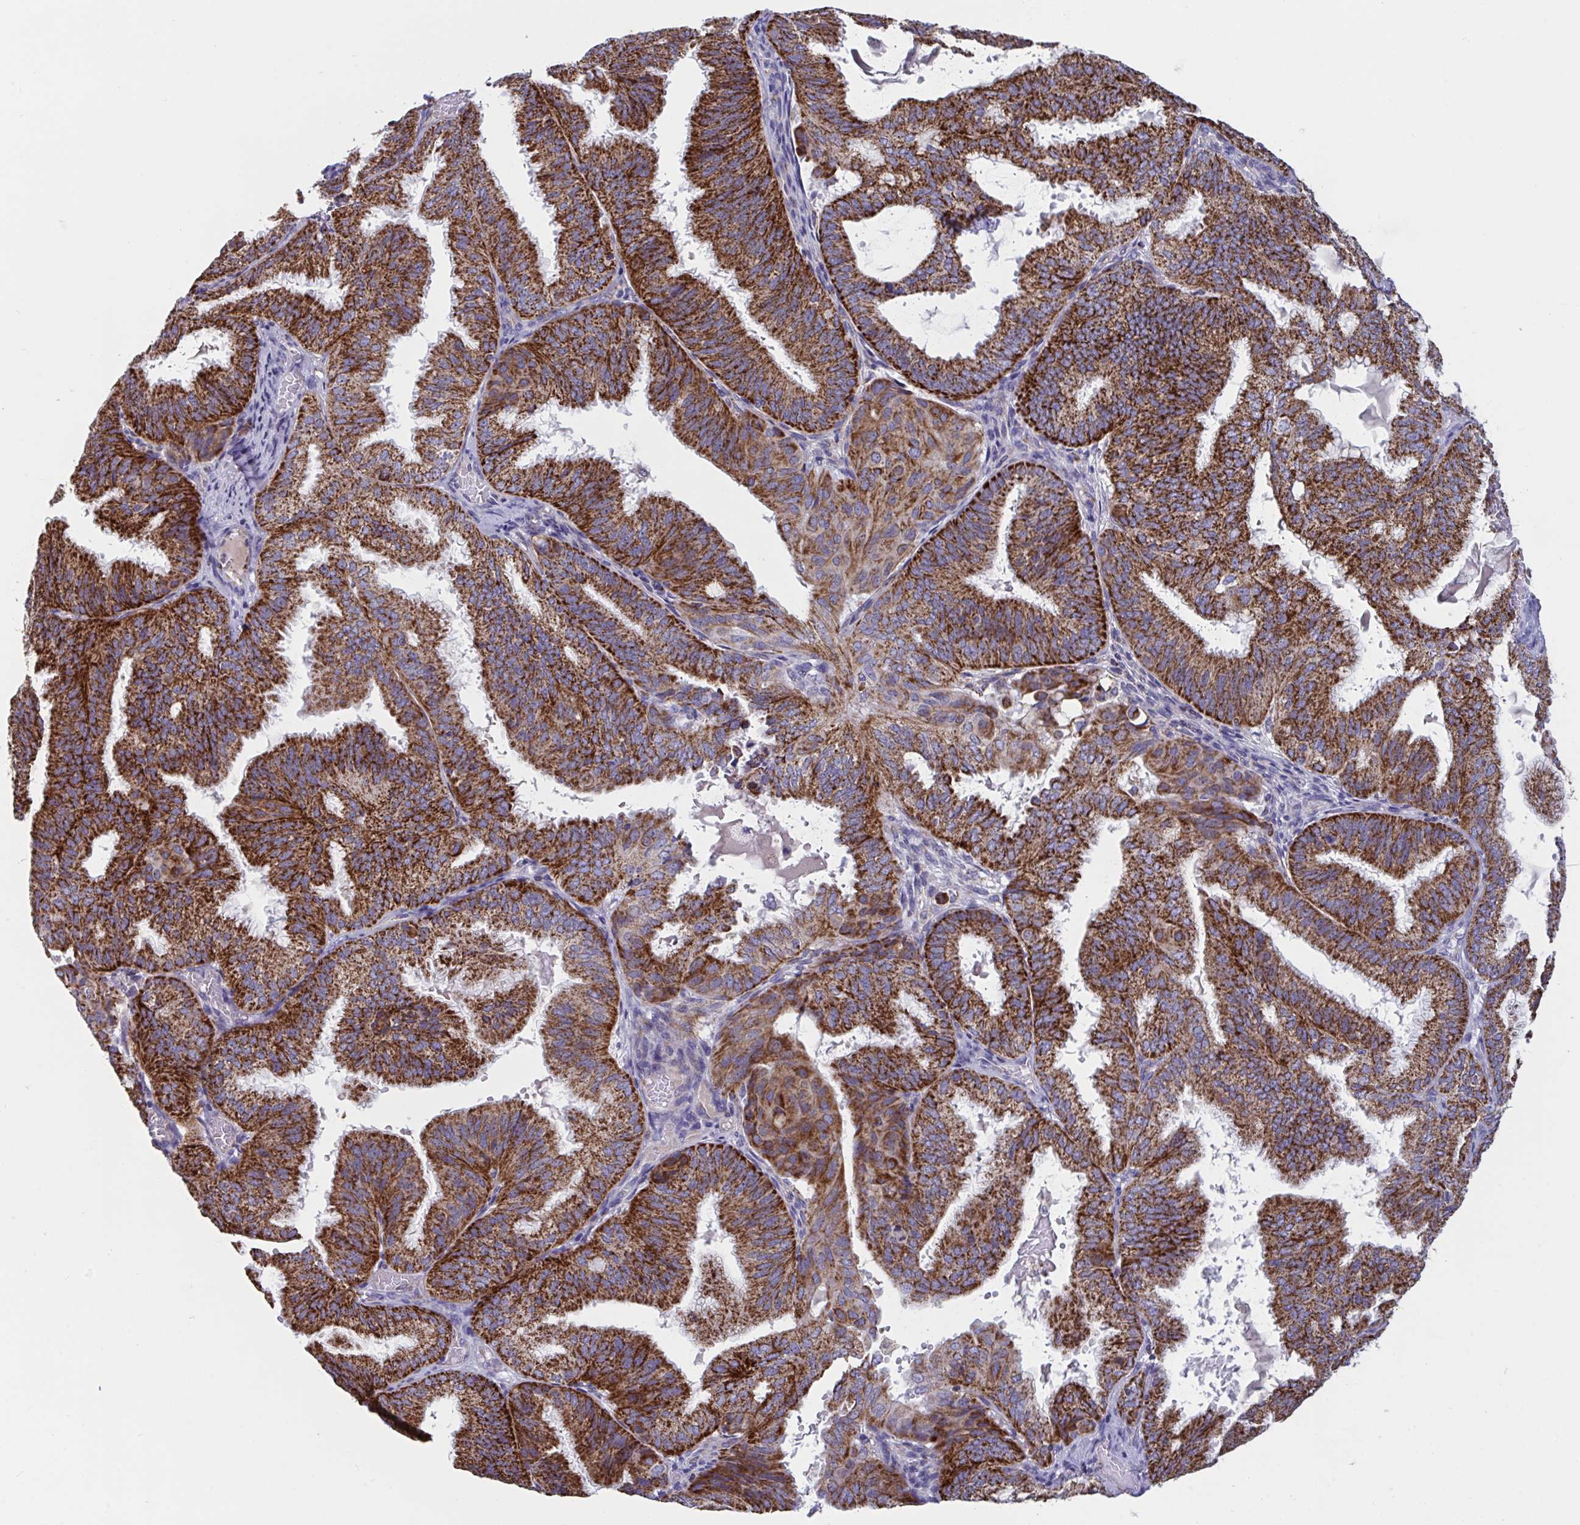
{"staining": {"intensity": "strong", "quantity": ">75%", "location": "cytoplasmic/membranous"}, "tissue": "endometrial cancer", "cell_type": "Tumor cells", "image_type": "cancer", "snomed": [{"axis": "morphology", "description": "Adenocarcinoma, NOS"}, {"axis": "topography", "description": "Endometrium"}], "caption": "Human endometrial cancer (adenocarcinoma) stained with a brown dye exhibits strong cytoplasmic/membranous positive positivity in approximately >75% of tumor cells.", "gene": "BCAT2", "patient": {"sex": "female", "age": 49}}